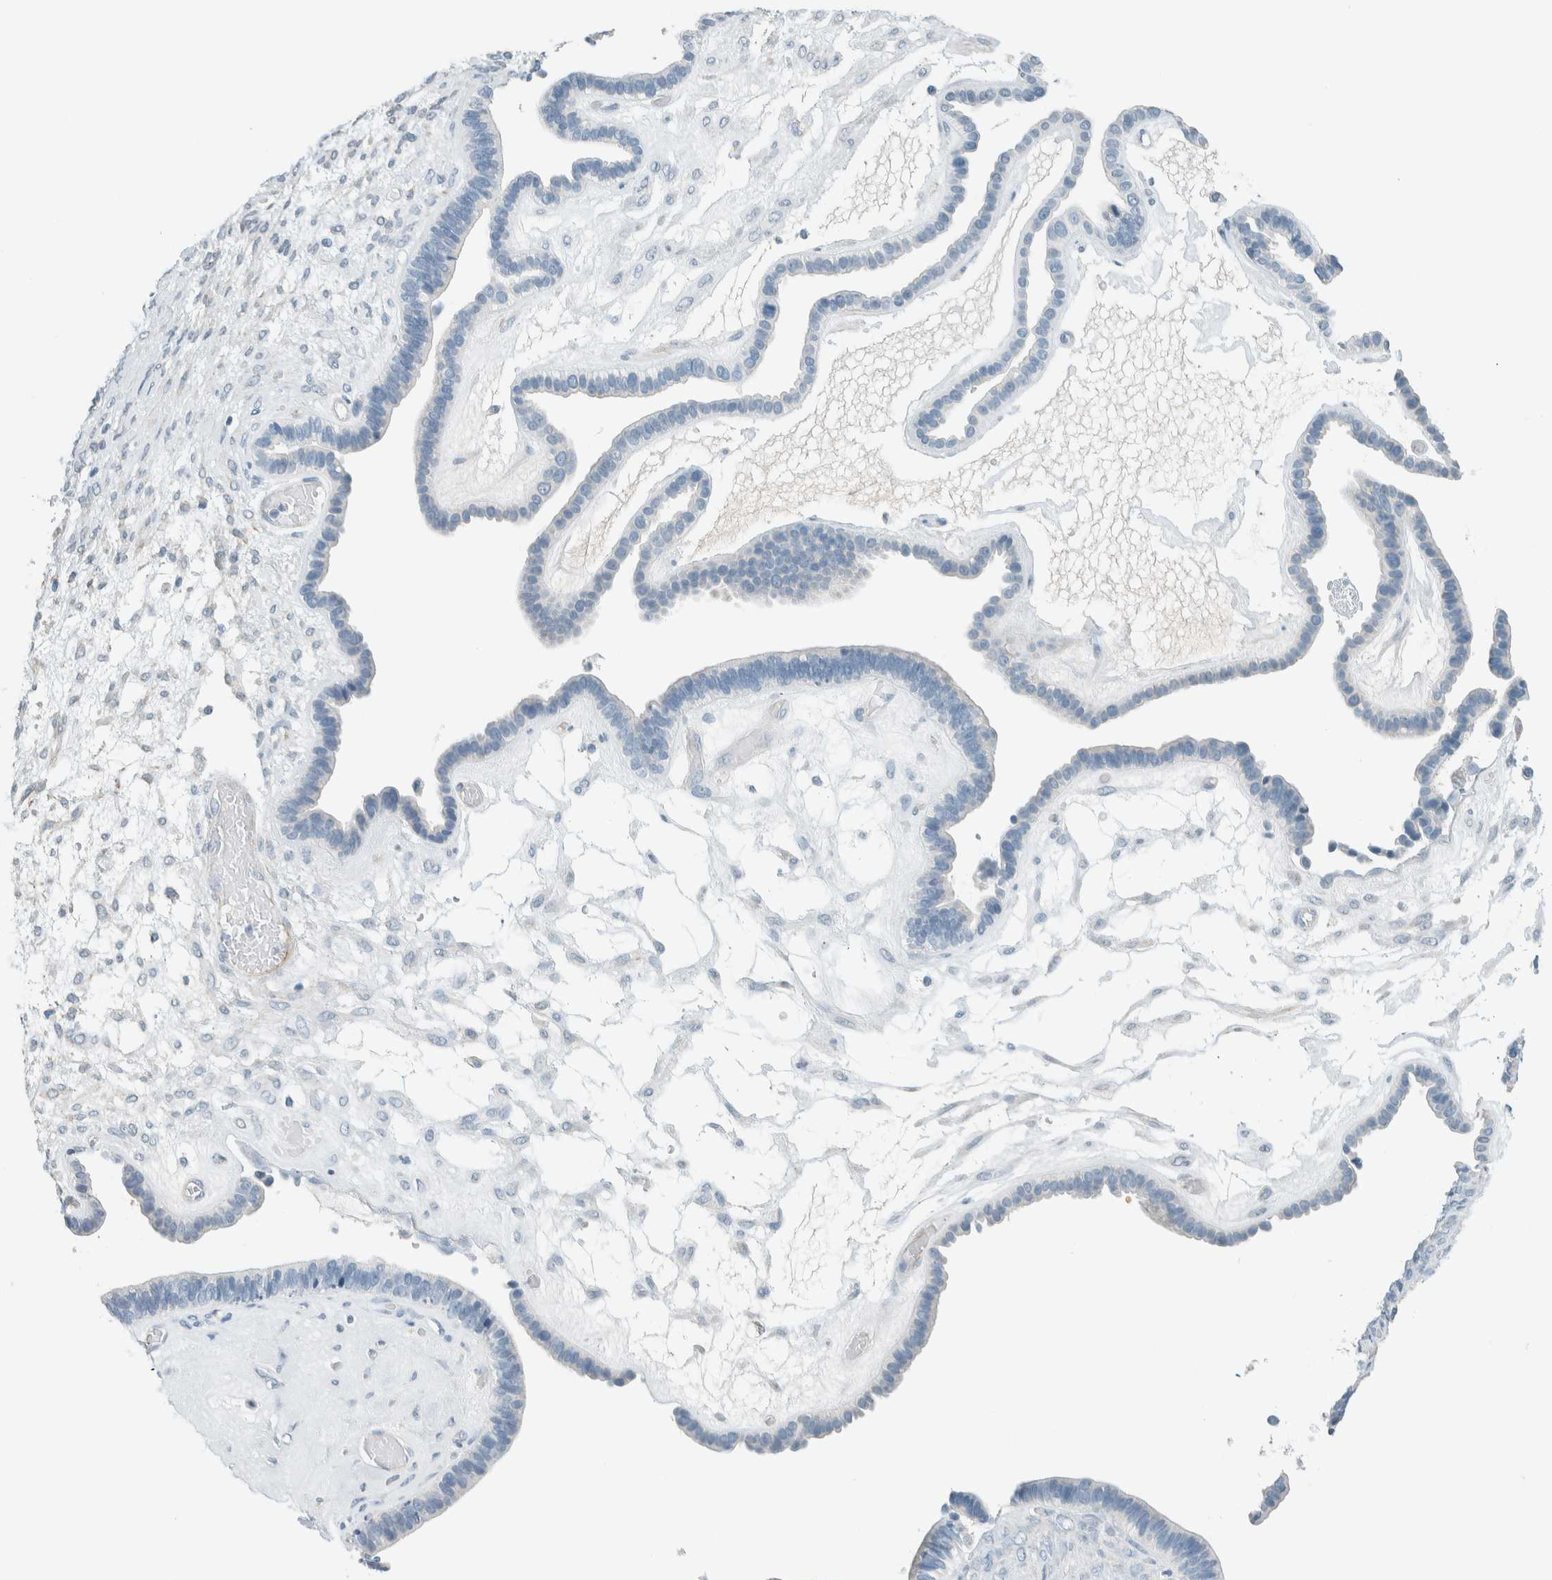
{"staining": {"intensity": "negative", "quantity": "none", "location": "none"}, "tissue": "ovarian cancer", "cell_type": "Tumor cells", "image_type": "cancer", "snomed": [{"axis": "morphology", "description": "Cystadenocarcinoma, serous, NOS"}, {"axis": "topography", "description": "Ovary"}], "caption": "Immunohistochemical staining of ovarian serous cystadenocarcinoma reveals no significant positivity in tumor cells.", "gene": "SLFN12", "patient": {"sex": "female", "age": 56}}